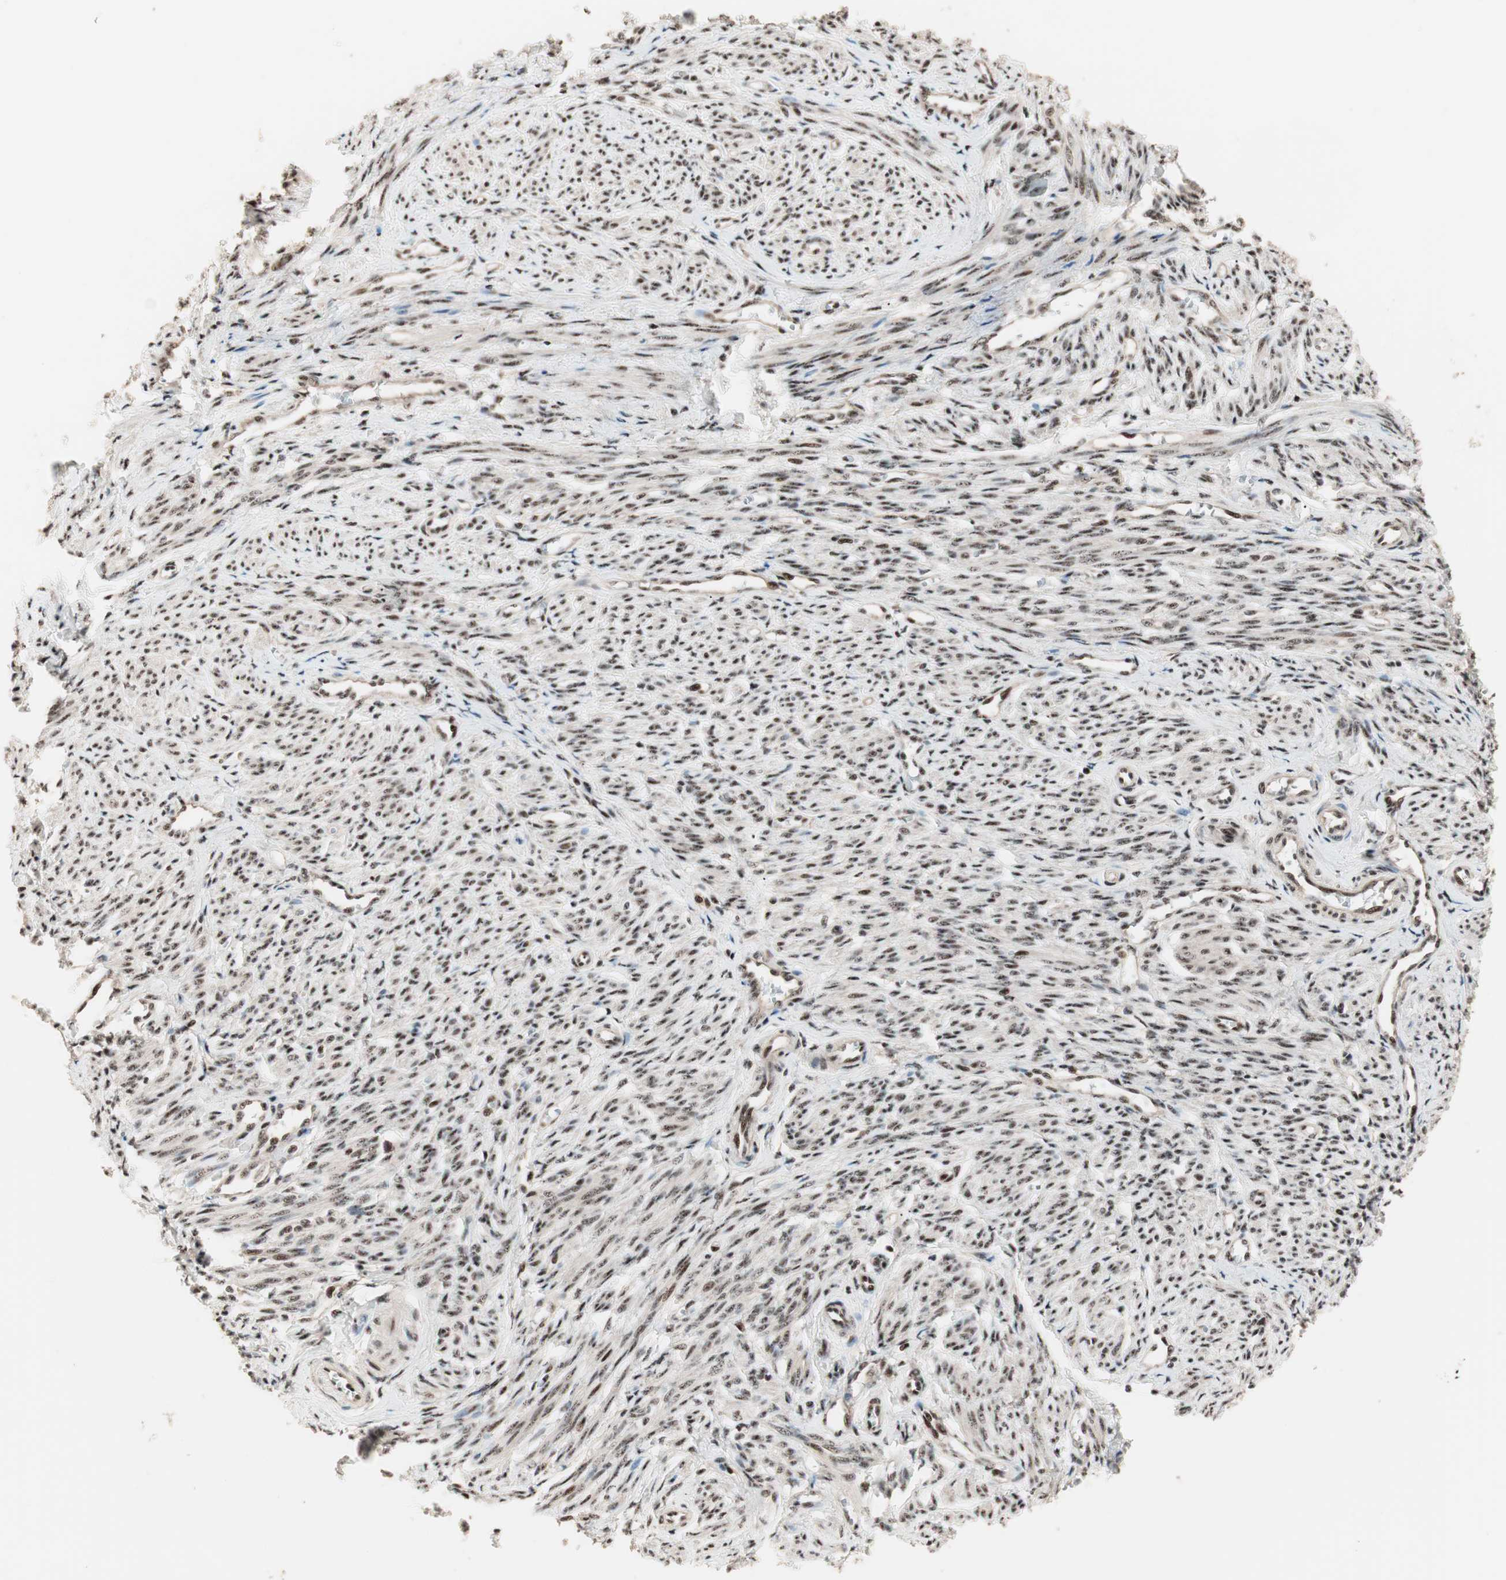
{"staining": {"intensity": "strong", "quantity": ">75%", "location": "nuclear"}, "tissue": "smooth muscle", "cell_type": "Smooth muscle cells", "image_type": "normal", "snomed": [{"axis": "morphology", "description": "Normal tissue, NOS"}, {"axis": "topography", "description": "Smooth muscle"}], "caption": "Immunohistochemical staining of unremarkable smooth muscle reveals high levels of strong nuclear expression in about >75% of smooth muscle cells.", "gene": "NR5A2", "patient": {"sex": "female", "age": 65}}